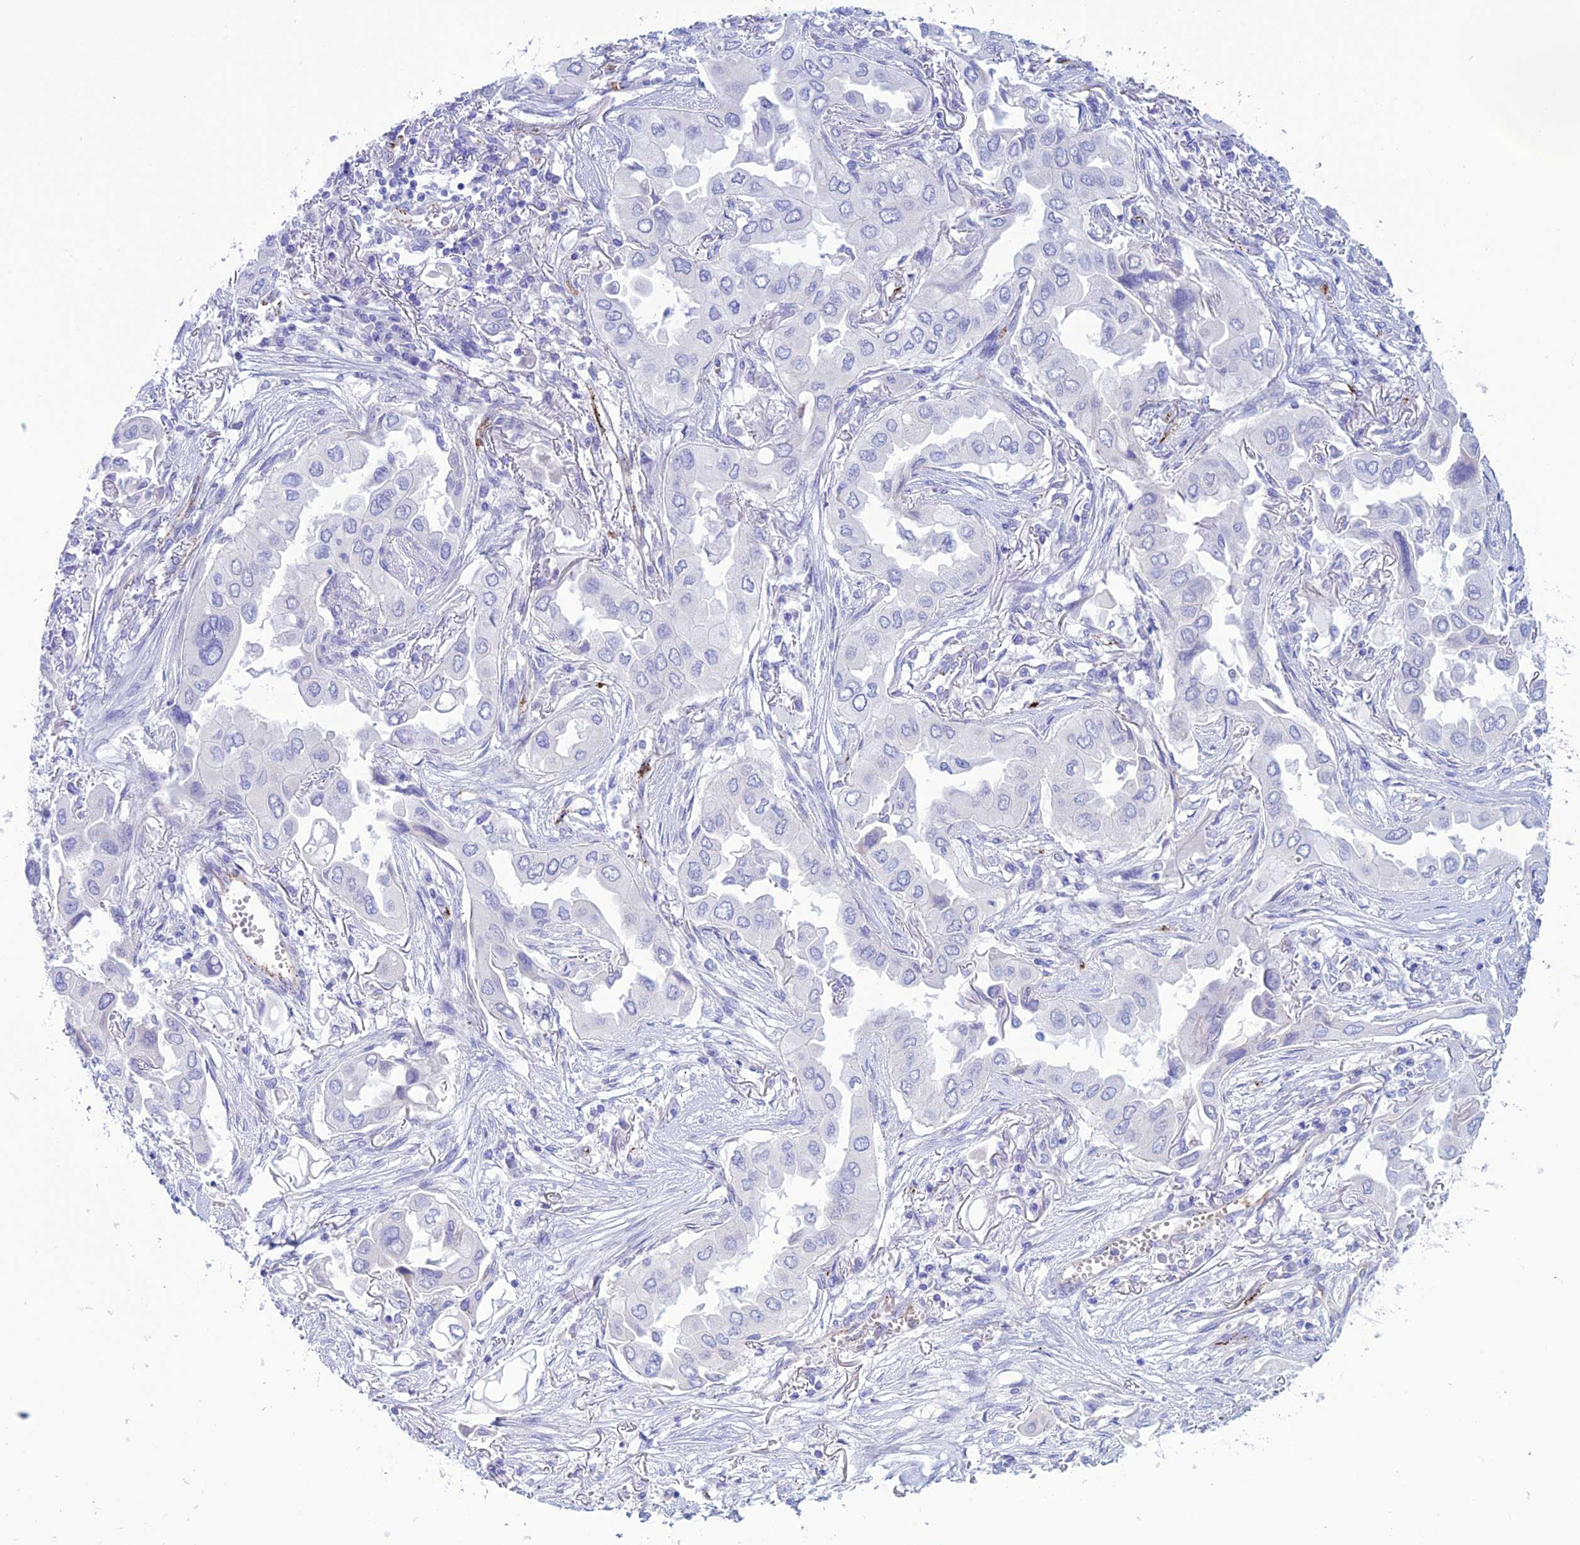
{"staining": {"intensity": "negative", "quantity": "none", "location": "none"}, "tissue": "lung cancer", "cell_type": "Tumor cells", "image_type": "cancer", "snomed": [{"axis": "morphology", "description": "Adenocarcinoma, NOS"}, {"axis": "topography", "description": "Lung"}], "caption": "Tumor cells show no significant protein staining in lung cancer (adenocarcinoma).", "gene": "CDC42EP5", "patient": {"sex": "female", "age": 76}}